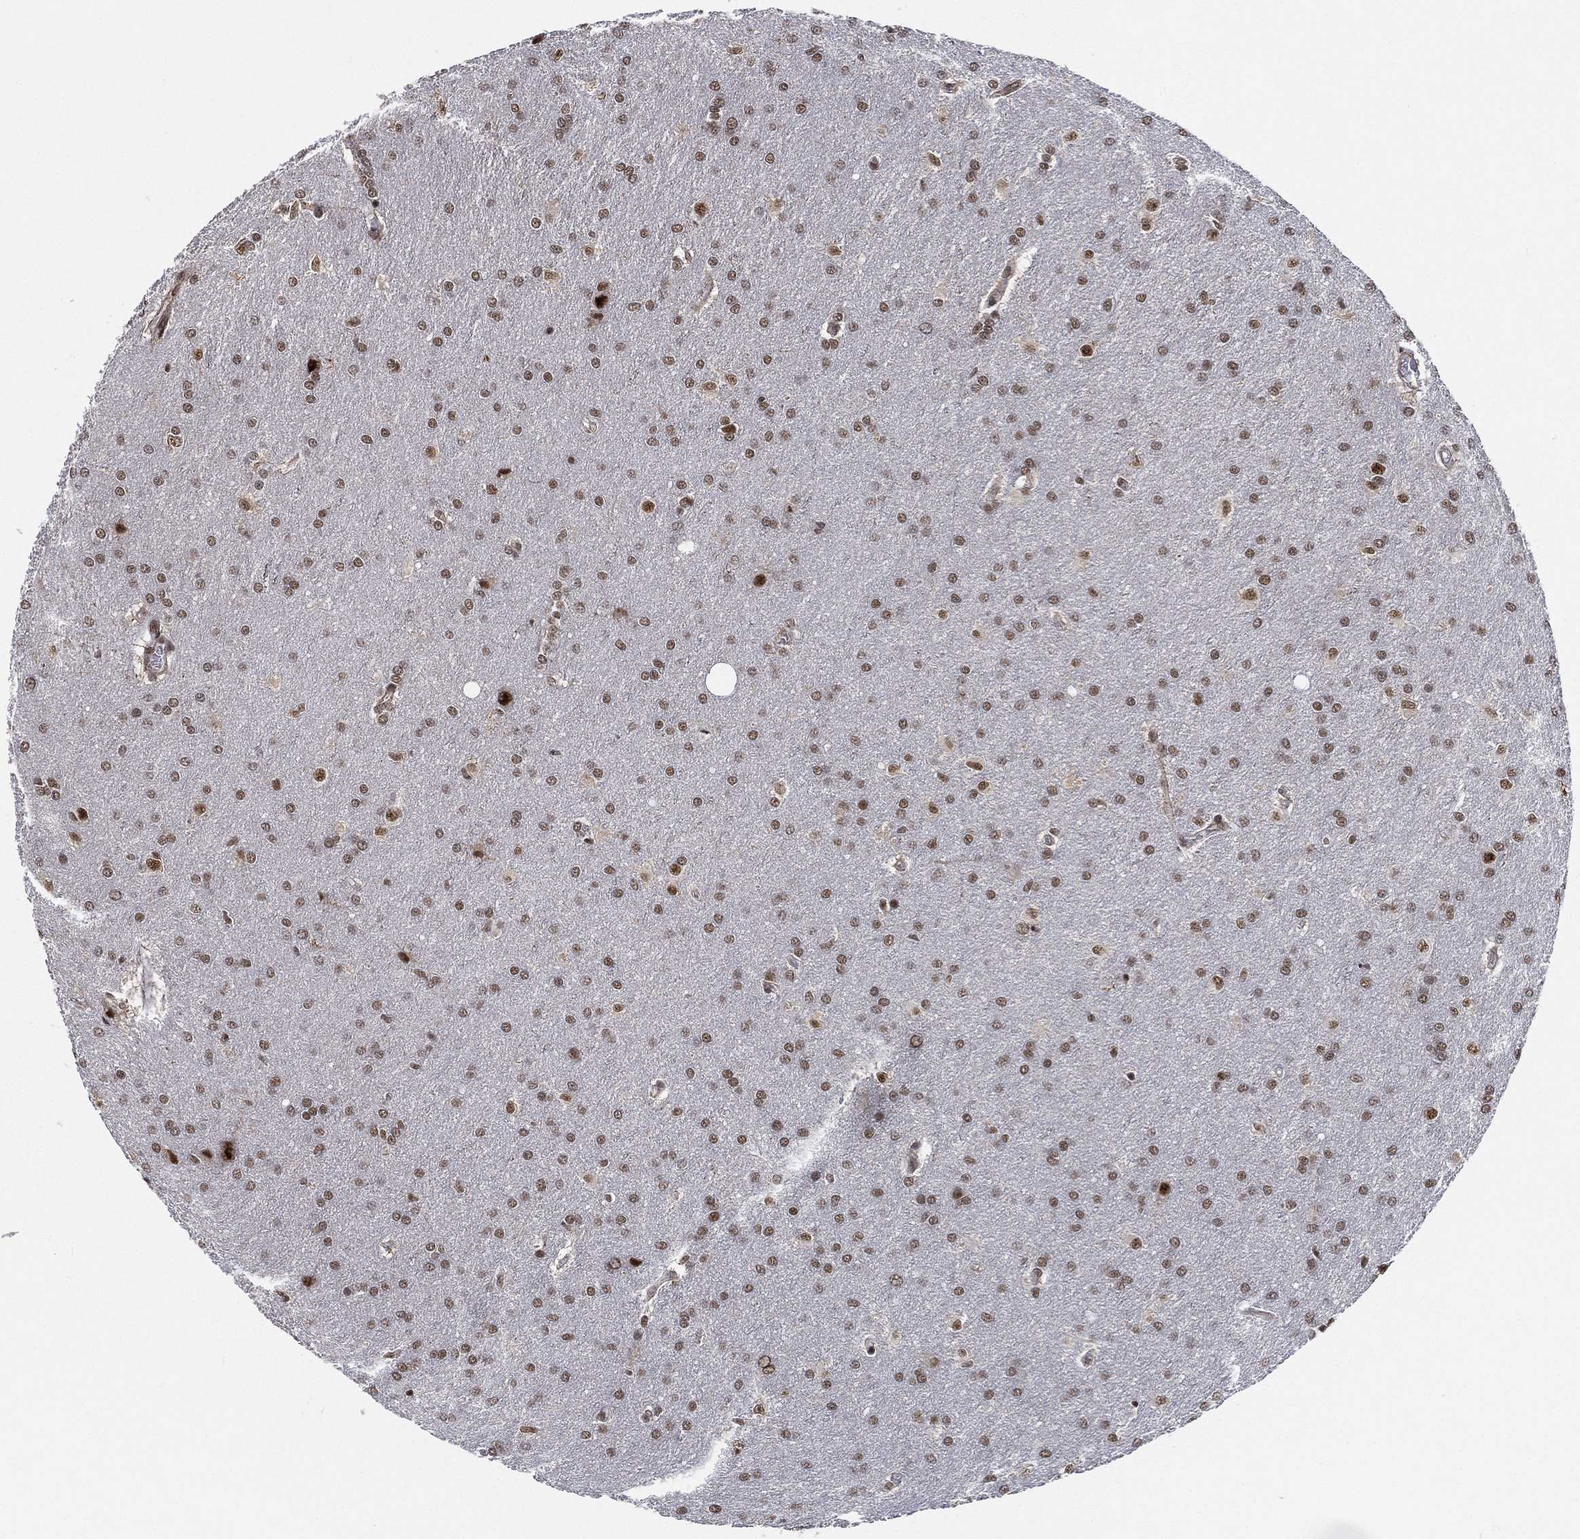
{"staining": {"intensity": "moderate", "quantity": ">75%", "location": "nuclear"}, "tissue": "glioma", "cell_type": "Tumor cells", "image_type": "cancer", "snomed": [{"axis": "morphology", "description": "Glioma, malignant, Low grade"}, {"axis": "topography", "description": "Brain"}], "caption": "About >75% of tumor cells in glioma show moderate nuclear protein positivity as visualized by brown immunohistochemical staining.", "gene": "RSRC2", "patient": {"sex": "female", "age": 32}}